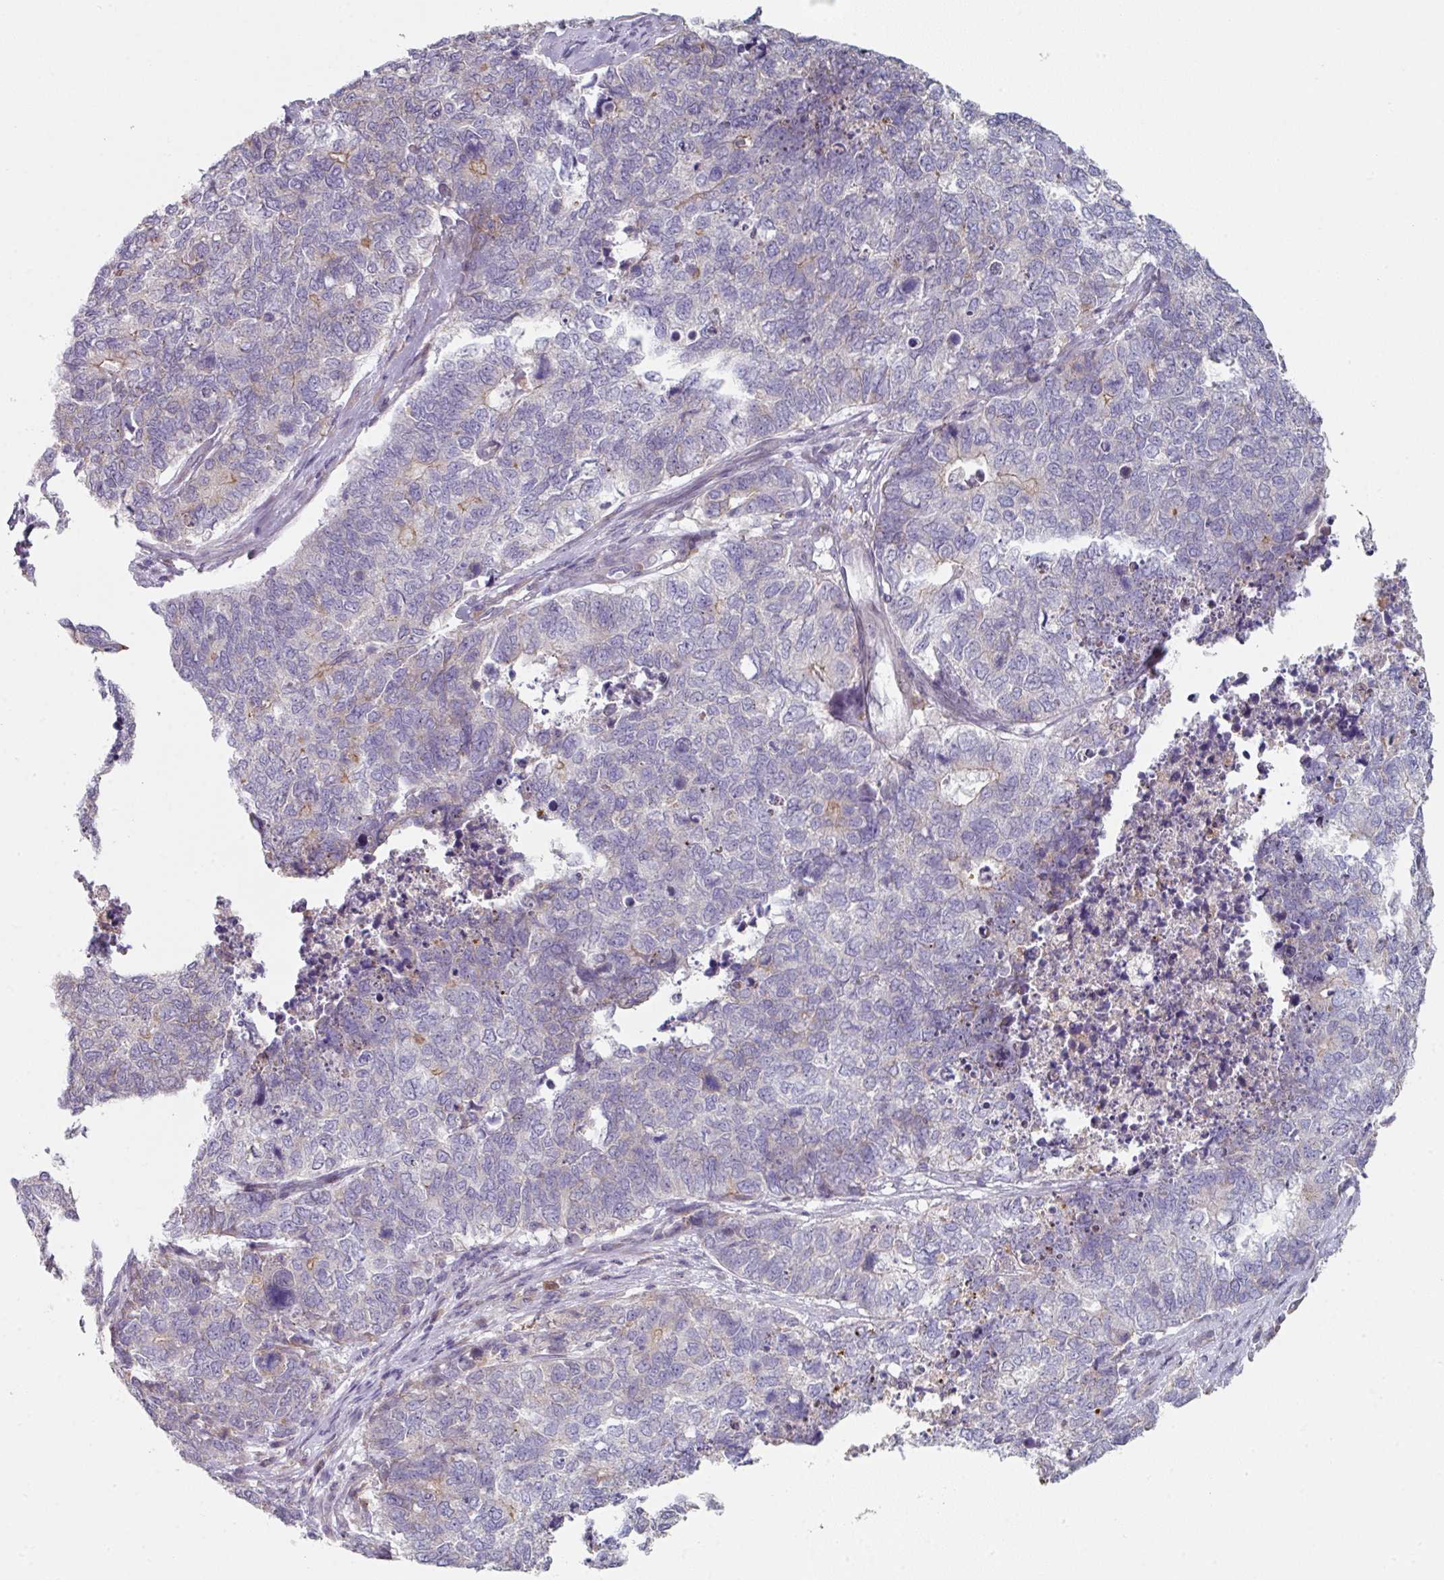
{"staining": {"intensity": "negative", "quantity": "none", "location": "none"}, "tissue": "cervical cancer", "cell_type": "Tumor cells", "image_type": "cancer", "snomed": [{"axis": "morphology", "description": "Squamous cell carcinoma, NOS"}, {"axis": "topography", "description": "Cervix"}], "caption": "Tumor cells show no significant expression in cervical cancer.", "gene": "WSB2", "patient": {"sex": "female", "age": 63}}